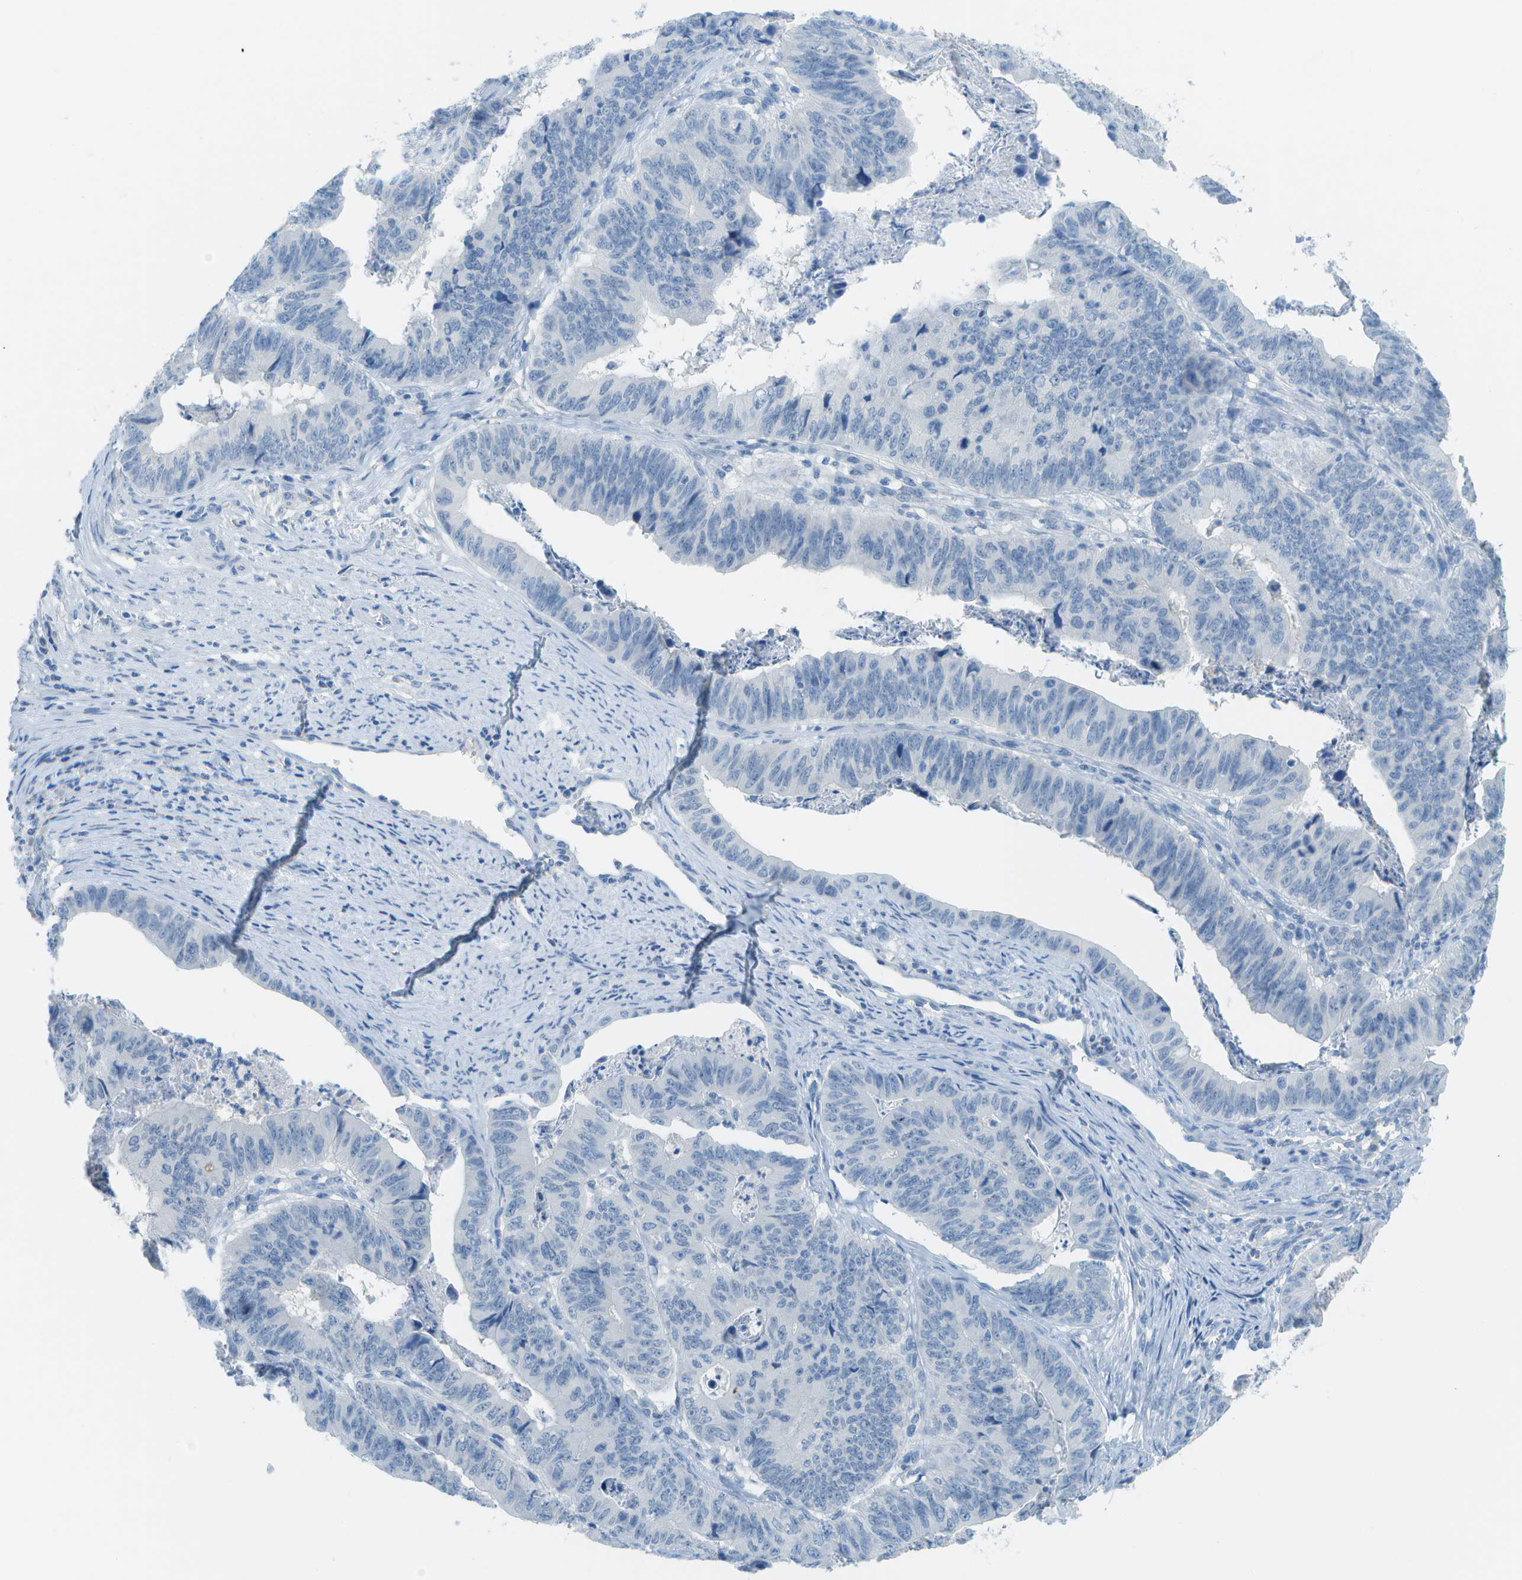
{"staining": {"intensity": "negative", "quantity": "none", "location": "none"}, "tissue": "stomach cancer", "cell_type": "Tumor cells", "image_type": "cancer", "snomed": [{"axis": "morphology", "description": "Adenocarcinoma, NOS"}, {"axis": "topography", "description": "Stomach, lower"}], "caption": "Immunohistochemistry (IHC) photomicrograph of stomach adenocarcinoma stained for a protein (brown), which exhibits no expression in tumor cells. The staining is performed using DAB (3,3'-diaminobenzidine) brown chromogen with nuclei counter-stained in using hematoxylin.", "gene": "C1S", "patient": {"sex": "male", "age": 77}}